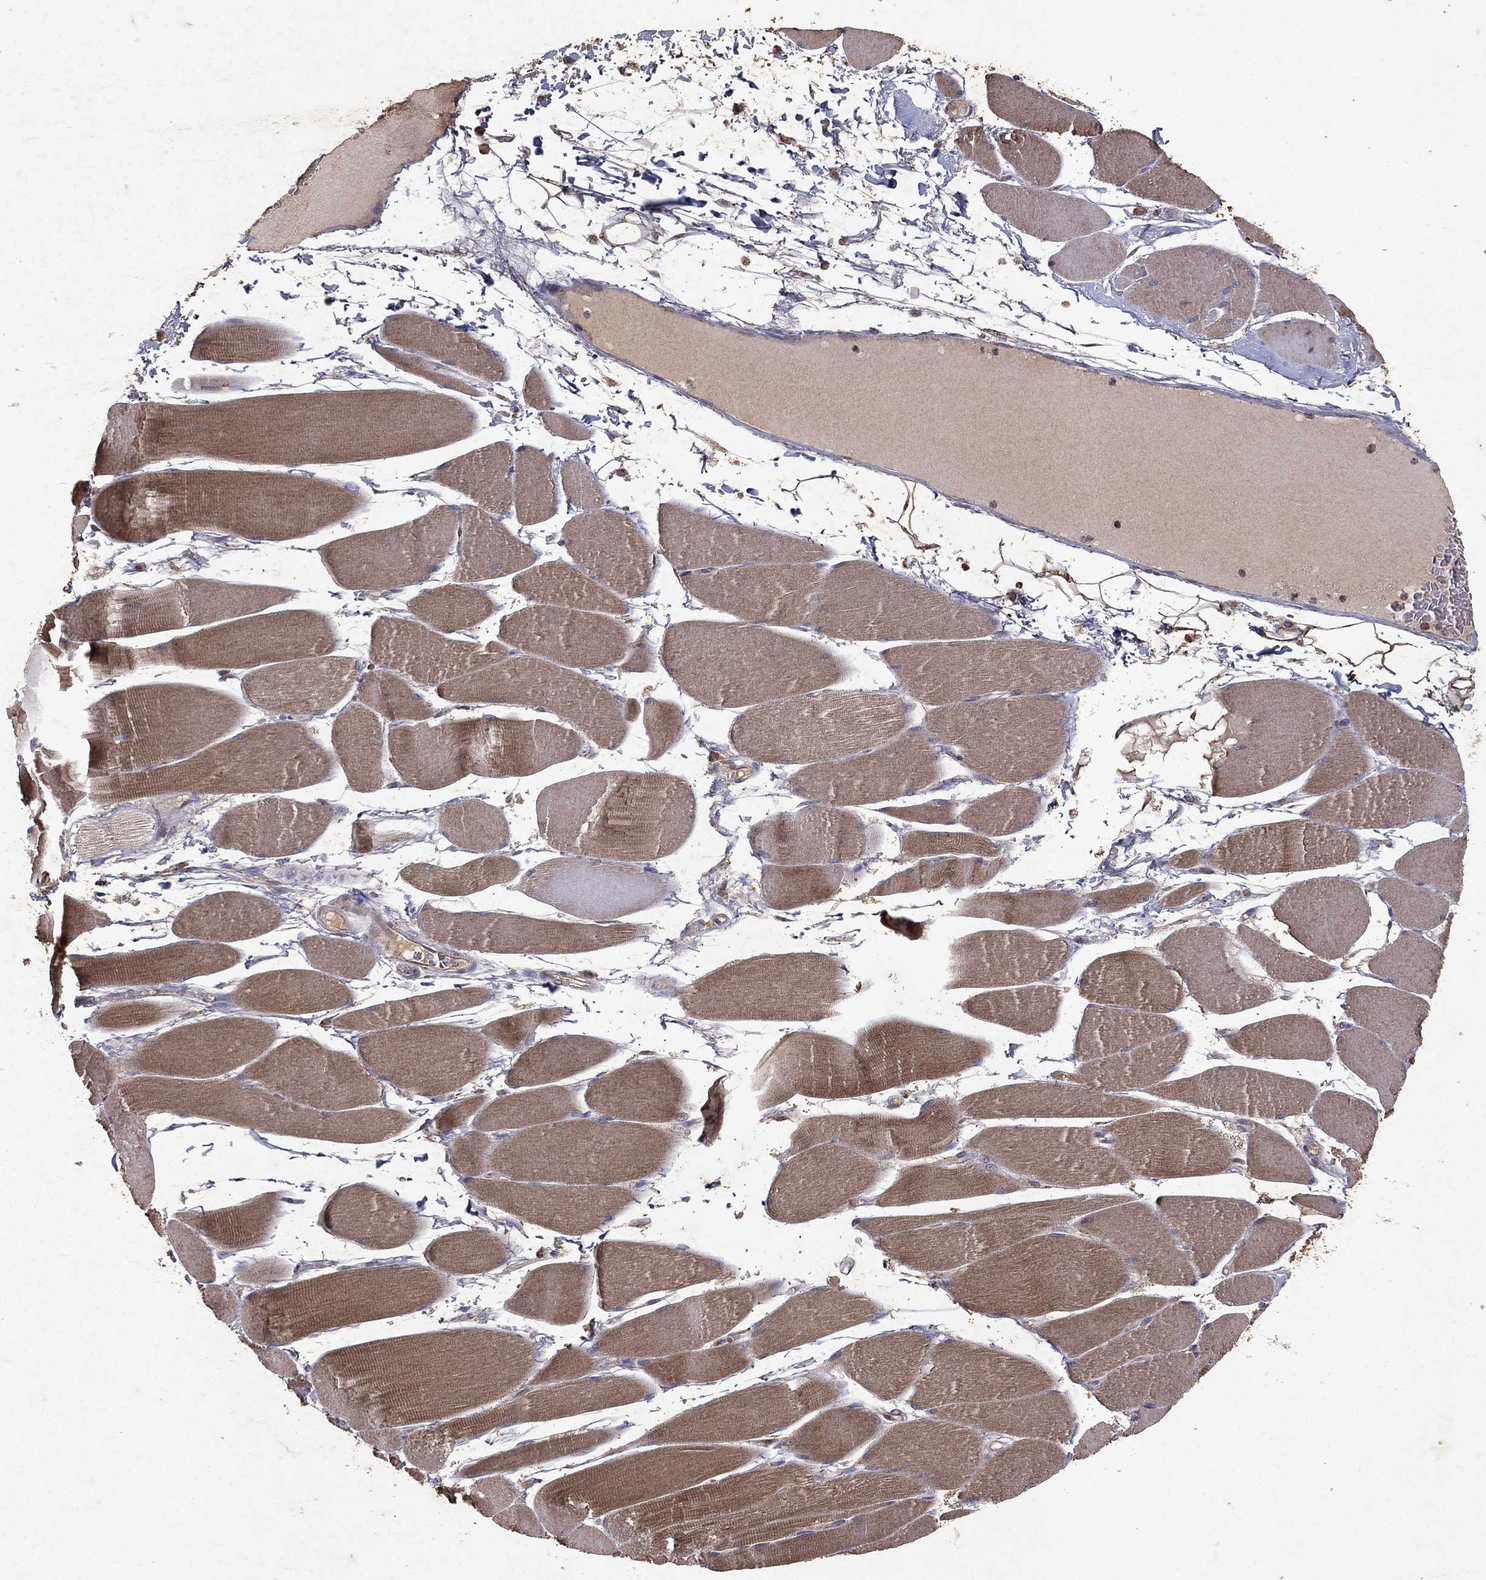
{"staining": {"intensity": "moderate", "quantity": "25%-75%", "location": "cytoplasmic/membranous"}, "tissue": "skeletal muscle", "cell_type": "Myocytes", "image_type": "normal", "snomed": [{"axis": "morphology", "description": "Normal tissue, NOS"}, {"axis": "topography", "description": "Skeletal muscle"}], "caption": "Myocytes show medium levels of moderate cytoplasmic/membranous positivity in about 25%-75% of cells in unremarkable skeletal muscle.", "gene": "PYROXD2", "patient": {"sex": "male", "age": 56}}